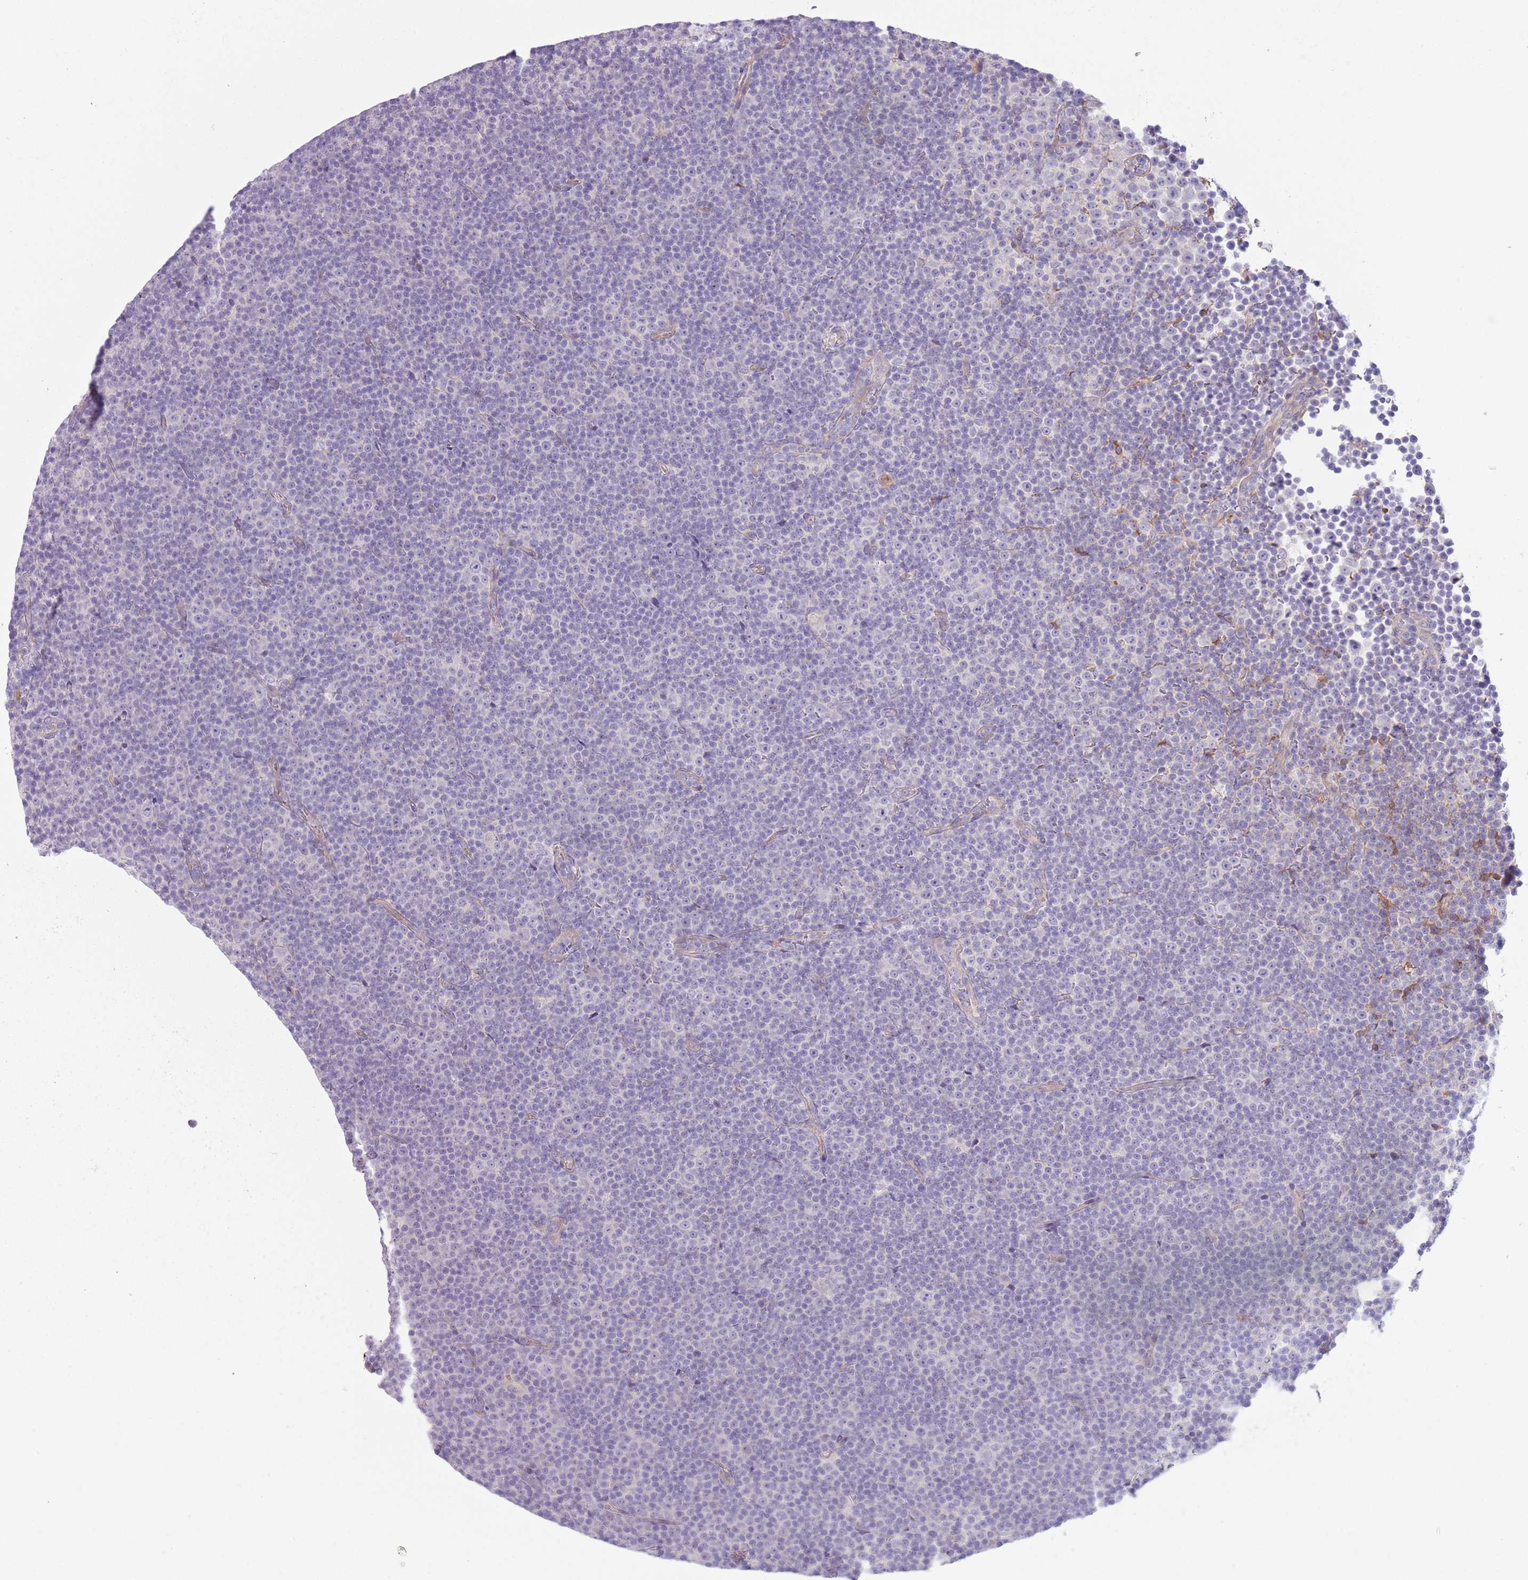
{"staining": {"intensity": "negative", "quantity": "none", "location": "none"}, "tissue": "lymphoma", "cell_type": "Tumor cells", "image_type": "cancer", "snomed": [{"axis": "morphology", "description": "Malignant lymphoma, non-Hodgkin's type, Low grade"}, {"axis": "topography", "description": "Lymph node"}], "caption": "High magnification brightfield microscopy of lymphoma stained with DAB (brown) and counterstained with hematoxylin (blue): tumor cells show no significant staining.", "gene": "CFH", "patient": {"sex": "female", "age": 67}}